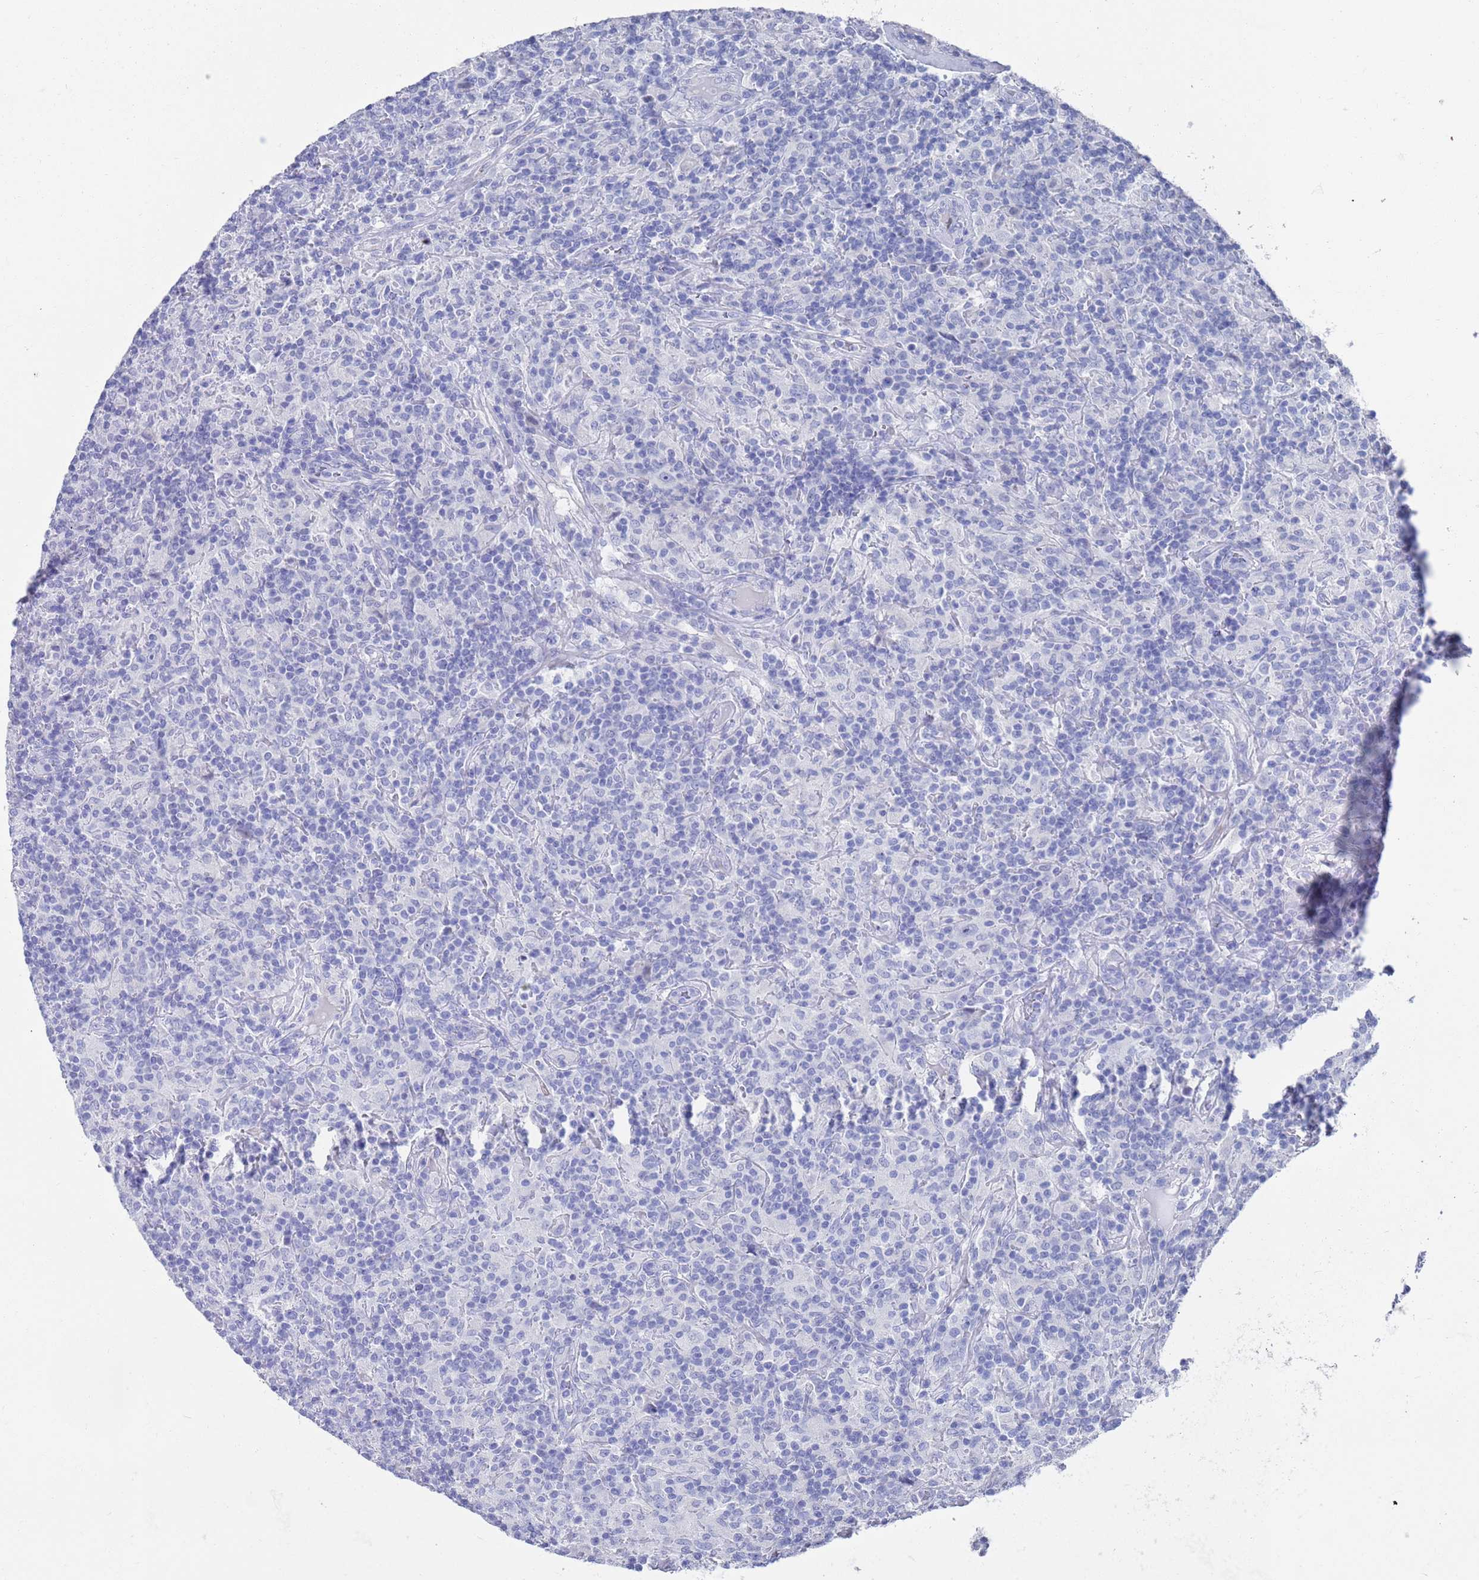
{"staining": {"intensity": "negative", "quantity": "none", "location": "none"}, "tissue": "lymphoma", "cell_type": "Tumor cells", "image_type": "cancer", "snomed": [{"axis": "morphology", "description": "Hodgkin's disease, NOS"}, {"axis": "topography", "description": "Lymph node"}], "caption": "Immunohistochemistry histopathology image of human lymphoma stained for a protein (brown), which shows no staining in tumor cells.", "gene": "MTMR2", "patient": {"sex": "male", "age": 70}}